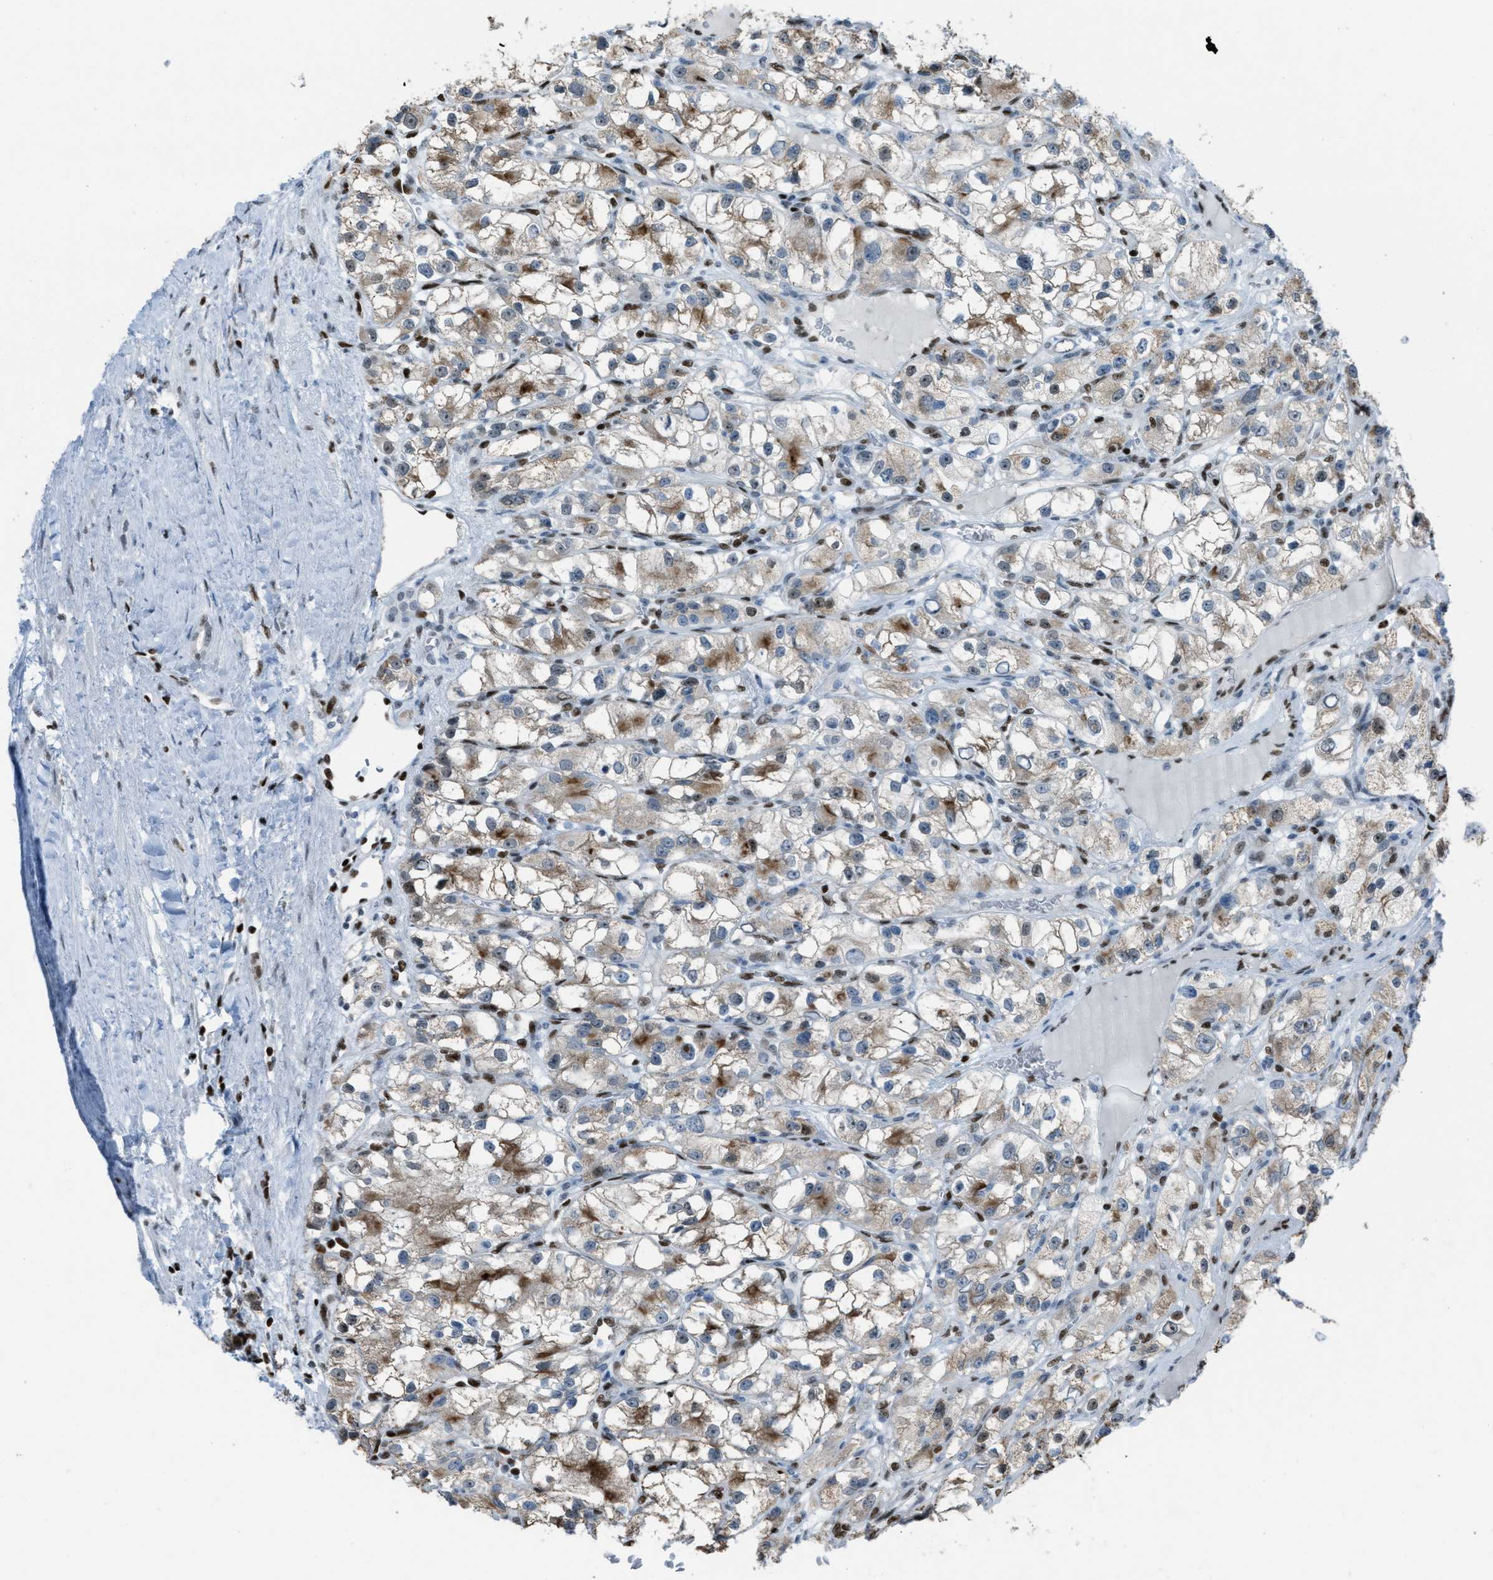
{"staining": {"intensity": "moderate", "quantity": "25%-75%", "location": "cytoplasmic/membranous"}, "tissue": "renal cancer", "cell_type": "Tumor cells", "image_type": "cancer", "snomed": [{"axis": "morphology", "description": "Adenocarcinoma, NOS"}, {"axis": "topography", "description": "Kidney"}], "caption": "A brown stain shows moderate cytoplasmic/membranous positivity of a protein in human adenocarcinoma (renal) tumor cells.", "gene": "SLFN5", "patient": {"sex": "female", "age": 57}}